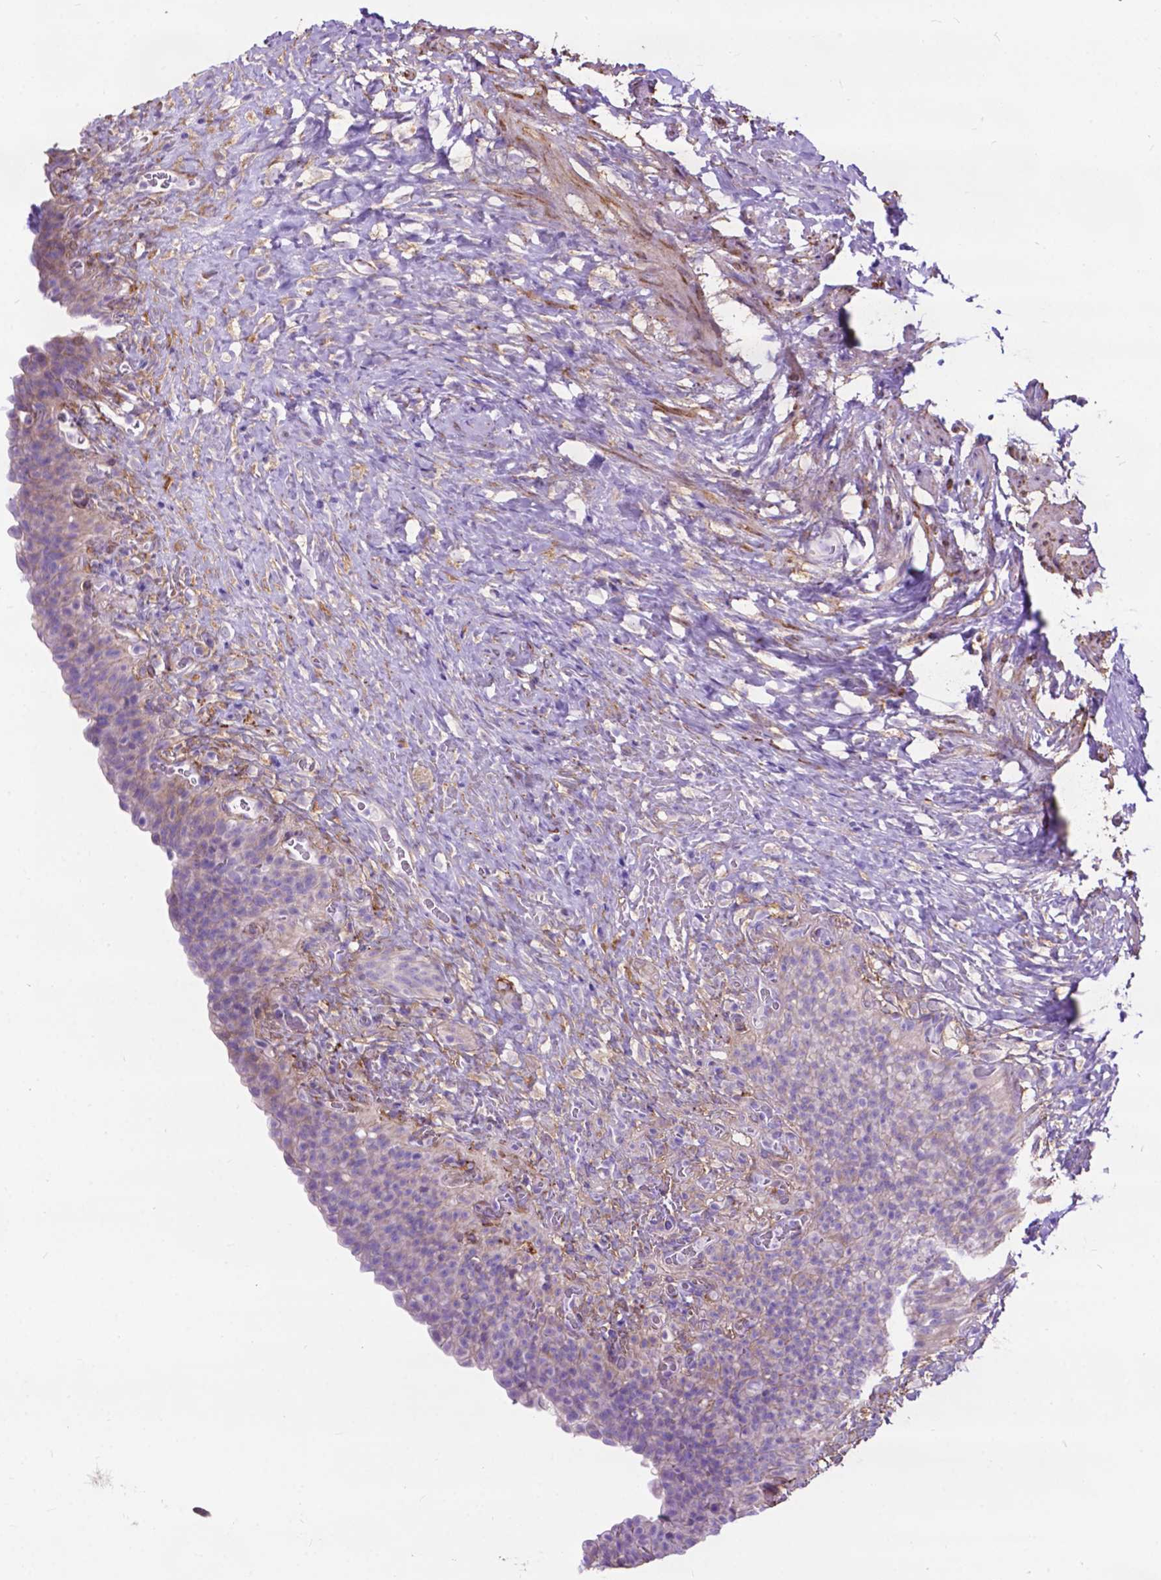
{"staining": {"intensity": "negative", "quantity": "none", "location": "none"}, "tissue": "urinary bladder", "cell_type": "Urothelial cells", "image_type": "normal", "snomed": [{"axis": "morphology", "description": "Normal tissue, NOS"}, {"axis": "topography", "description": "Urinary bladder"}, {"axis": "topography", "description": "Prostate"}], "caption": "Immunohistochemical staining of benign human urinary bladder exhibits no significant staining in urothelial cells.", "gene": "PCDHA12", "patient": {"sex": "male", "age": 76}}